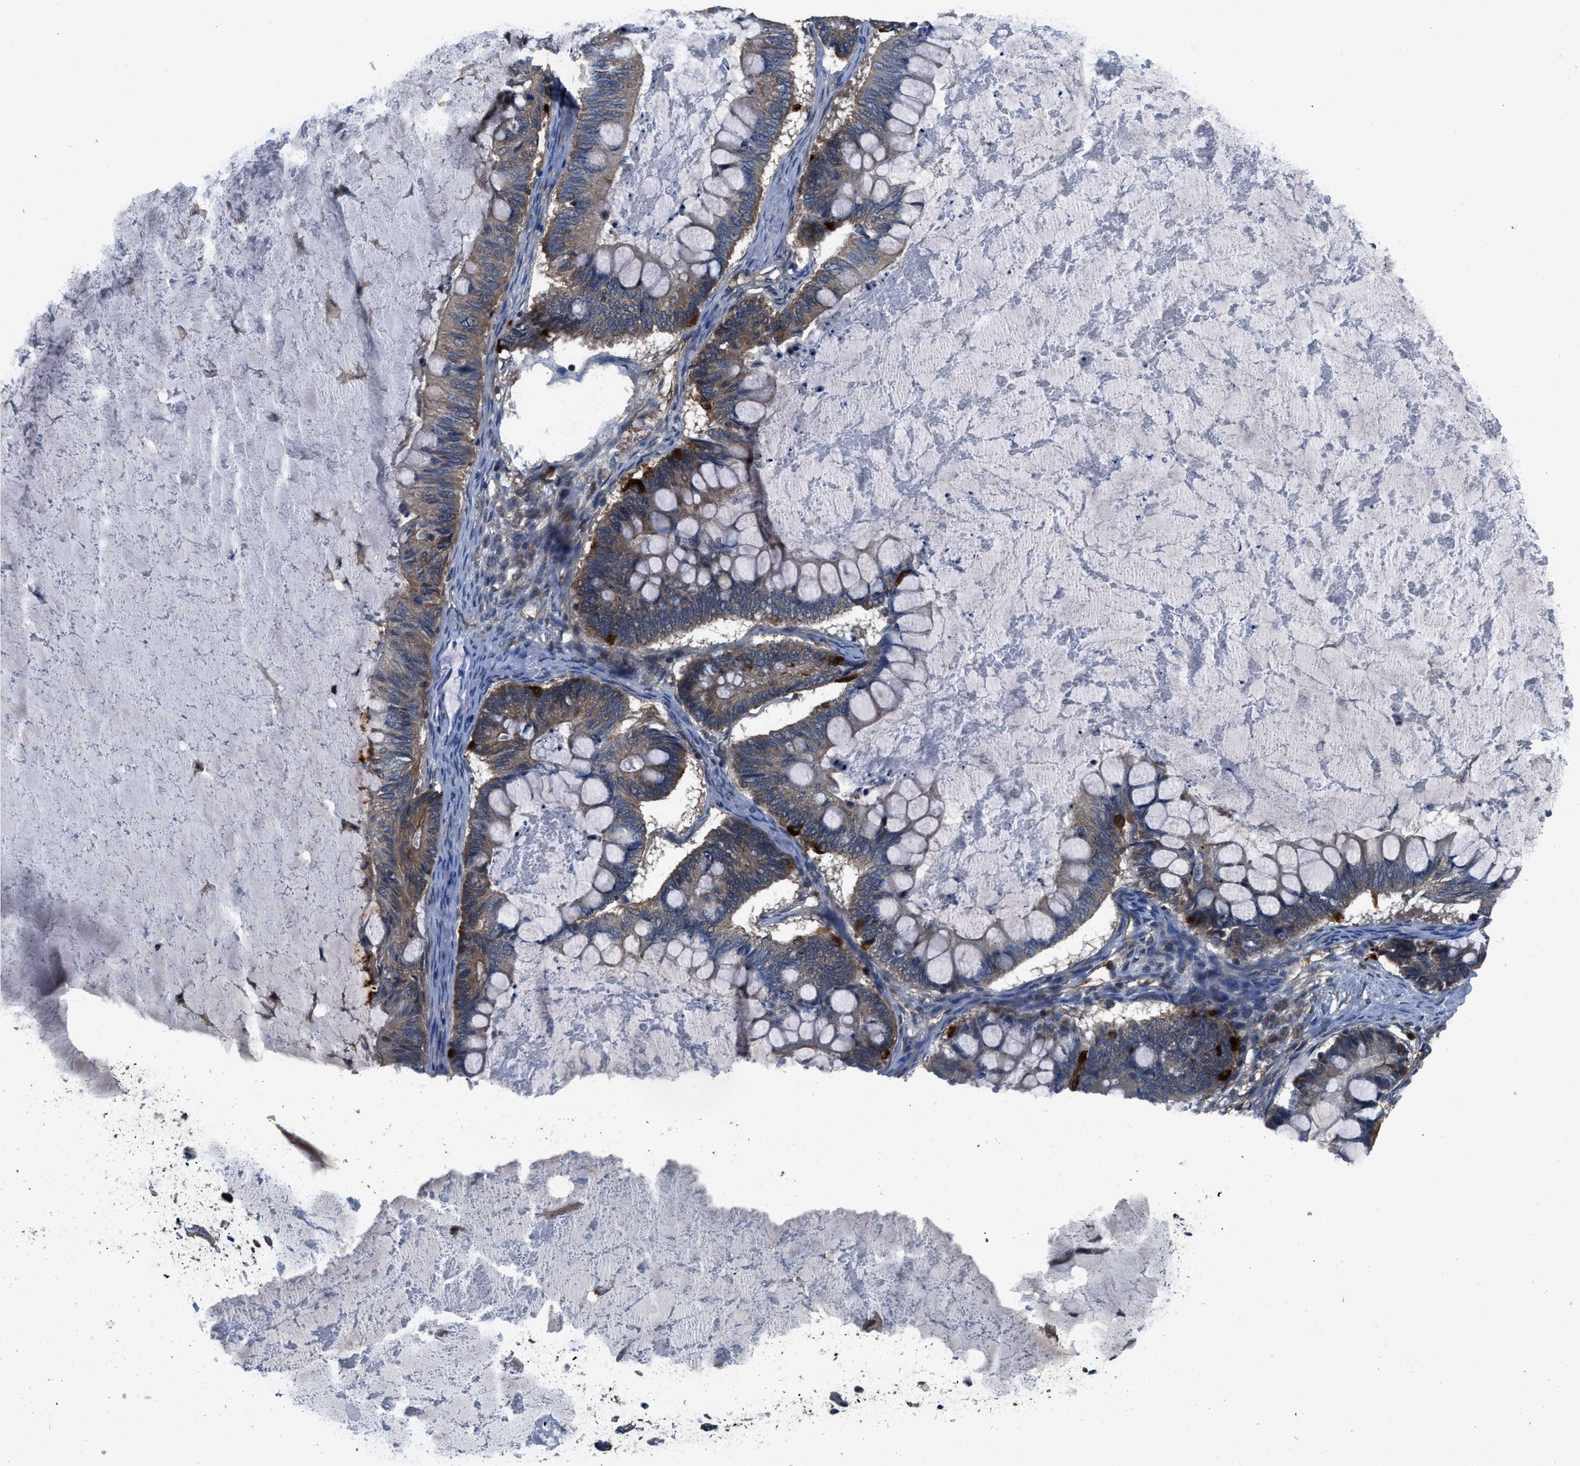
{"staining": {"intensity": "moderate", "quantity": "<25%", "location": "cytoplasmic/membranous"}, "tissue": "ovarian cancer", "cell_type": "Tumor cells", "image_type": "cancer", "snomed": [{"axis": "morphology", "description": "Cystadenocarcinoma, mucinous, NOS"}, {"axis": "topography", "description": "Ovary"}], "caption": "High-magnification brightfield microscopy of mucinous cystadenocarcinoma (ovarian) stained with DAB (3,3'-diaminobenzidine) (brown) and counterstained with hematoxylin (blue). tumor cells exhibit moderate cytoplasmic/membranous expression is appreciated in about<25% of cells.", "gene": "USP25", "patient": {"sex": "female", "age": 61}}